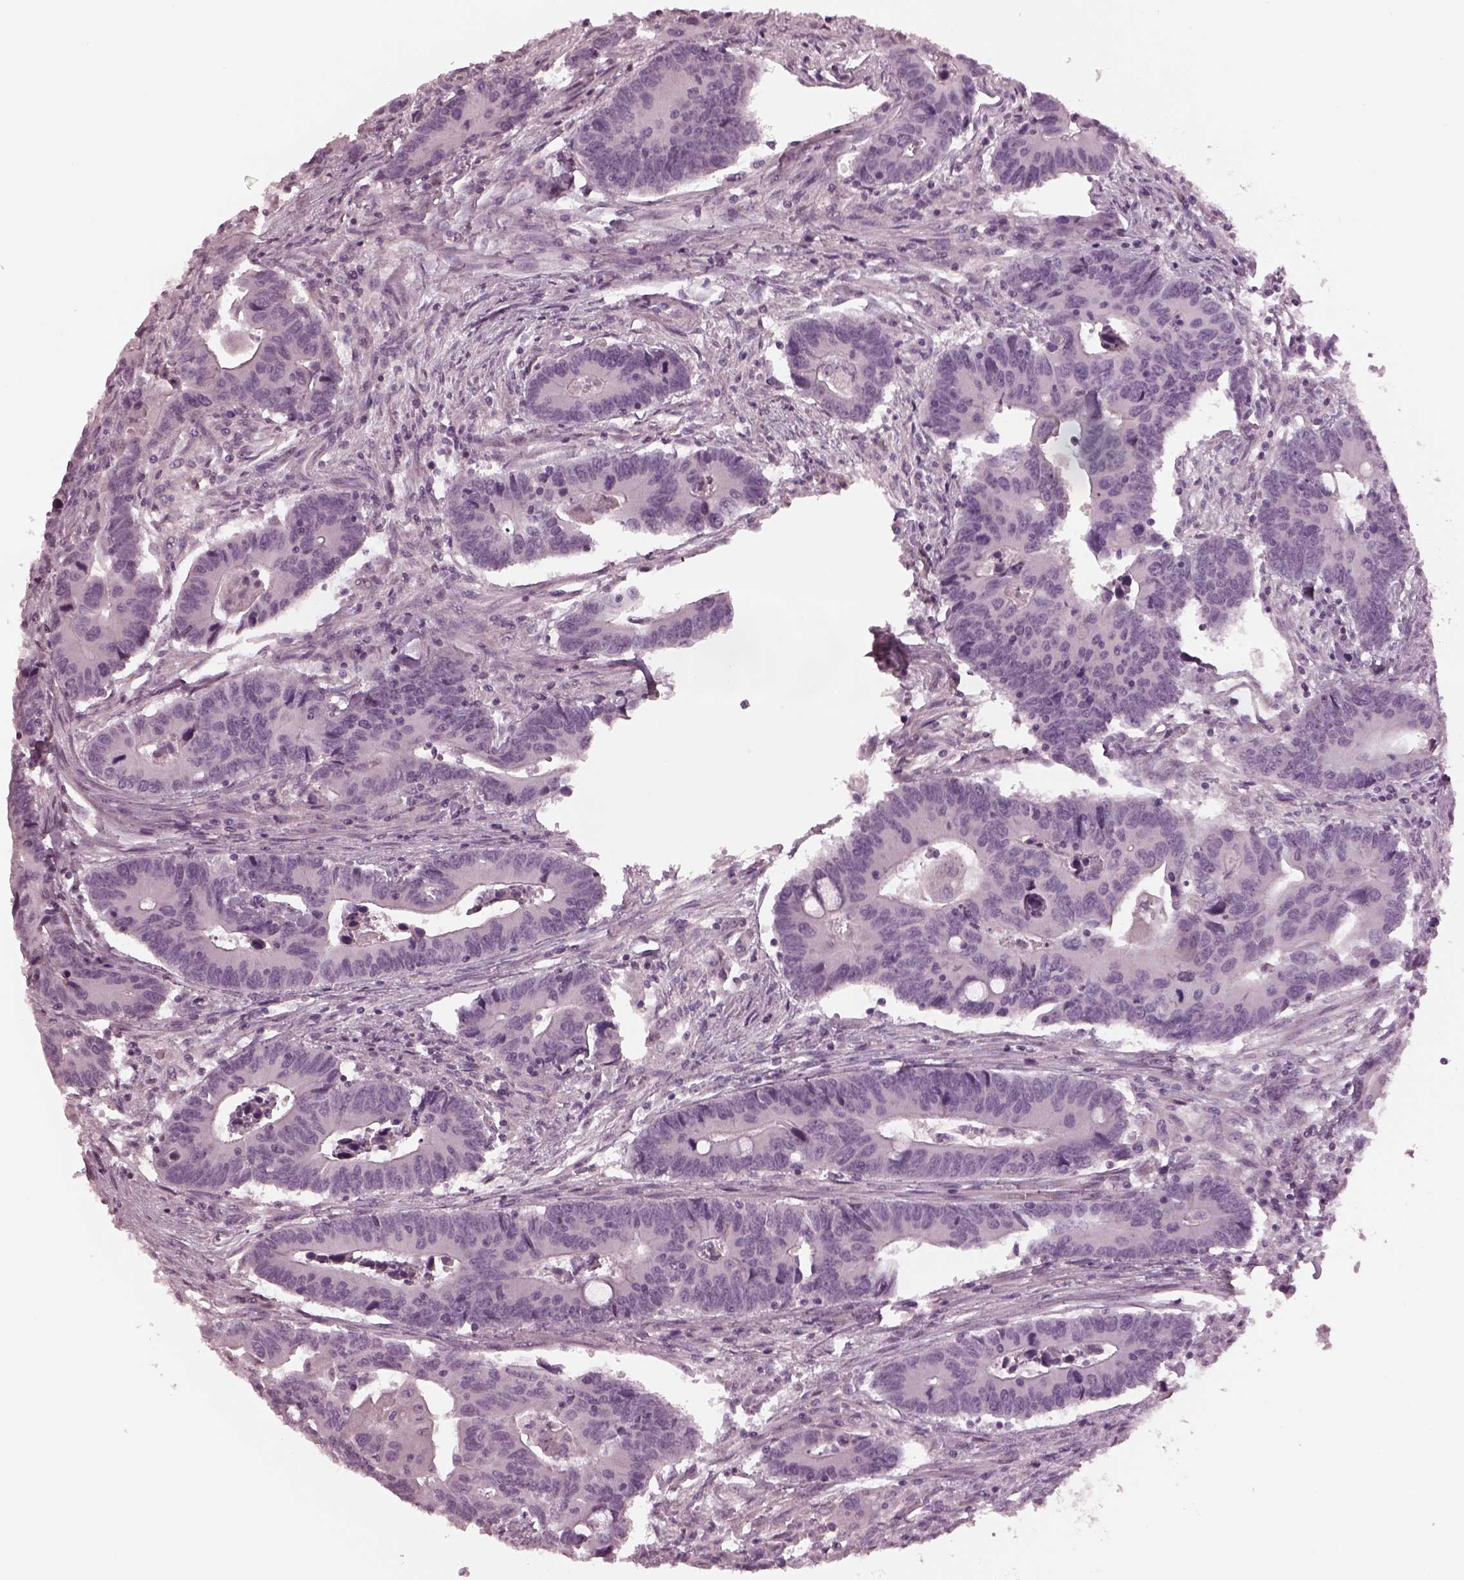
{"staining": {"intensity": "negative", "quantity": "none", "location": "none"}, "tissue": "colorectal cancer", "cell_type": "Tumor cells", "image_type": "cancer", "snomed": [{"axis": "morphology", "description": "Adenocarcinoma, NOS"}, {"axis": "topography", "description": "Rectum"}], "caption": "Tumor cells are negative for brown protein staining in adenocarcinoma (colorectal).", "gene": "MIA", "patient": {"sex": "male", "age": 67}}